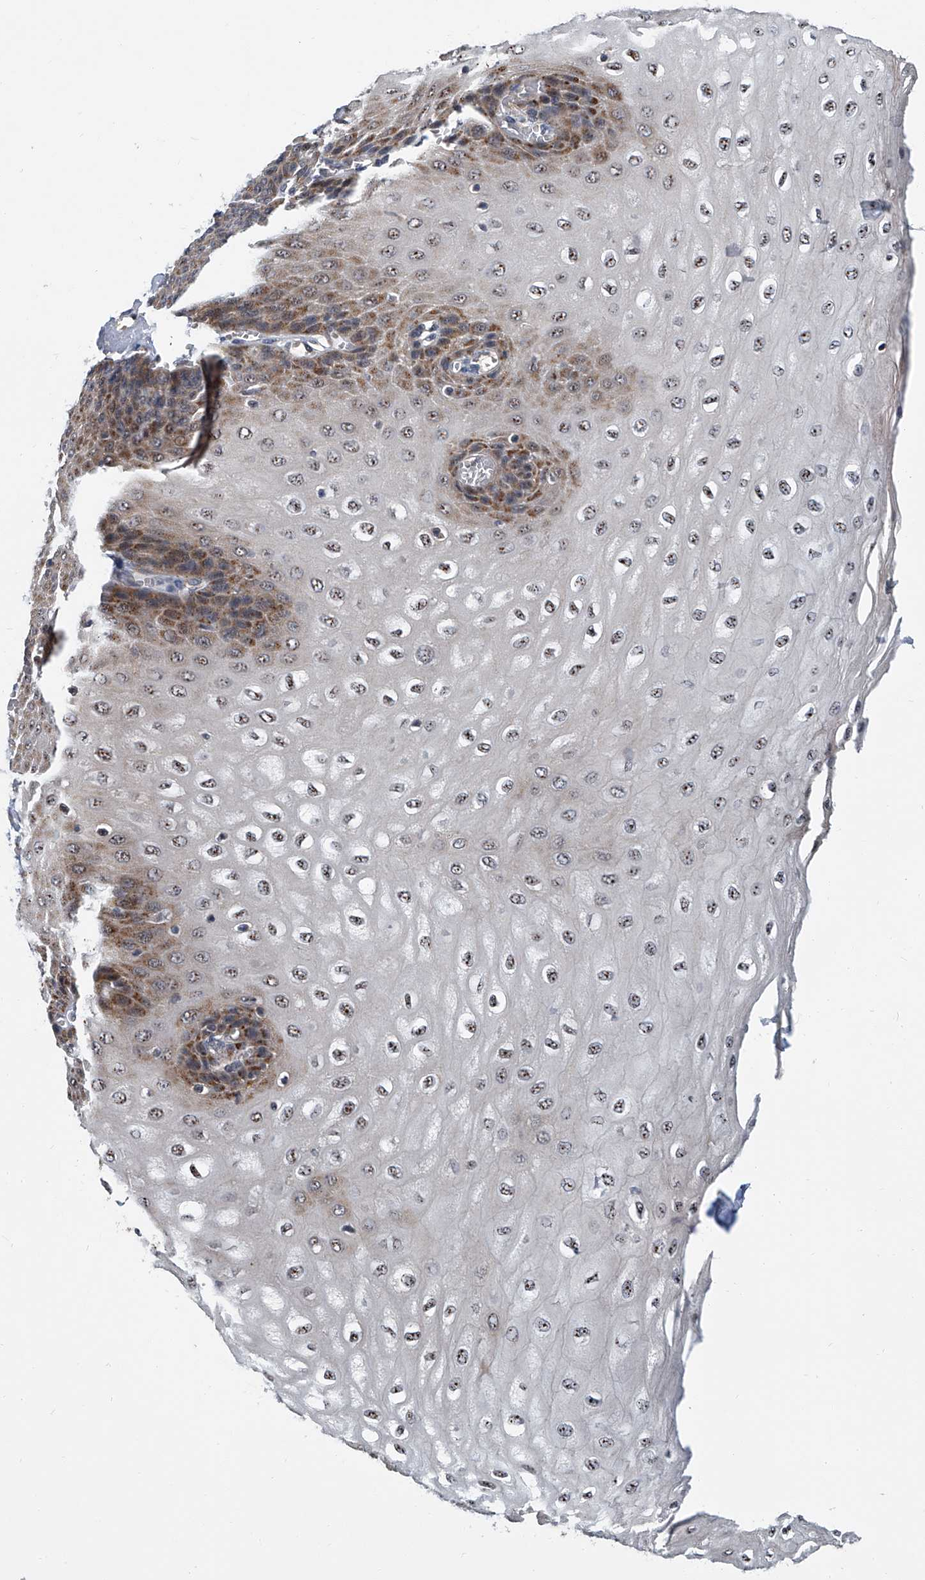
{"staining": {"intensity": "moderate", "quantity": "25%-75%", "location": "cytoplasmic/membranous,nuclear"}, "tissue": "esophagus", "cell_type": "Squamous epithelial cells", "image_type": "normal", "snomed": [{"axis": "morphology", "description": "Normal tissue, NOS"}, {"axis": "topography", "description": "Esophagus"}], "caption": "Immunohistochemistry of normal human esophagus exhibits medium levels of moderate cytoplasmic/membranous,nuclear expression in about 25%-75% of squamous epithelial cells.", "gene": "CD200", "patient": {"sex": "male", "age": 60}}